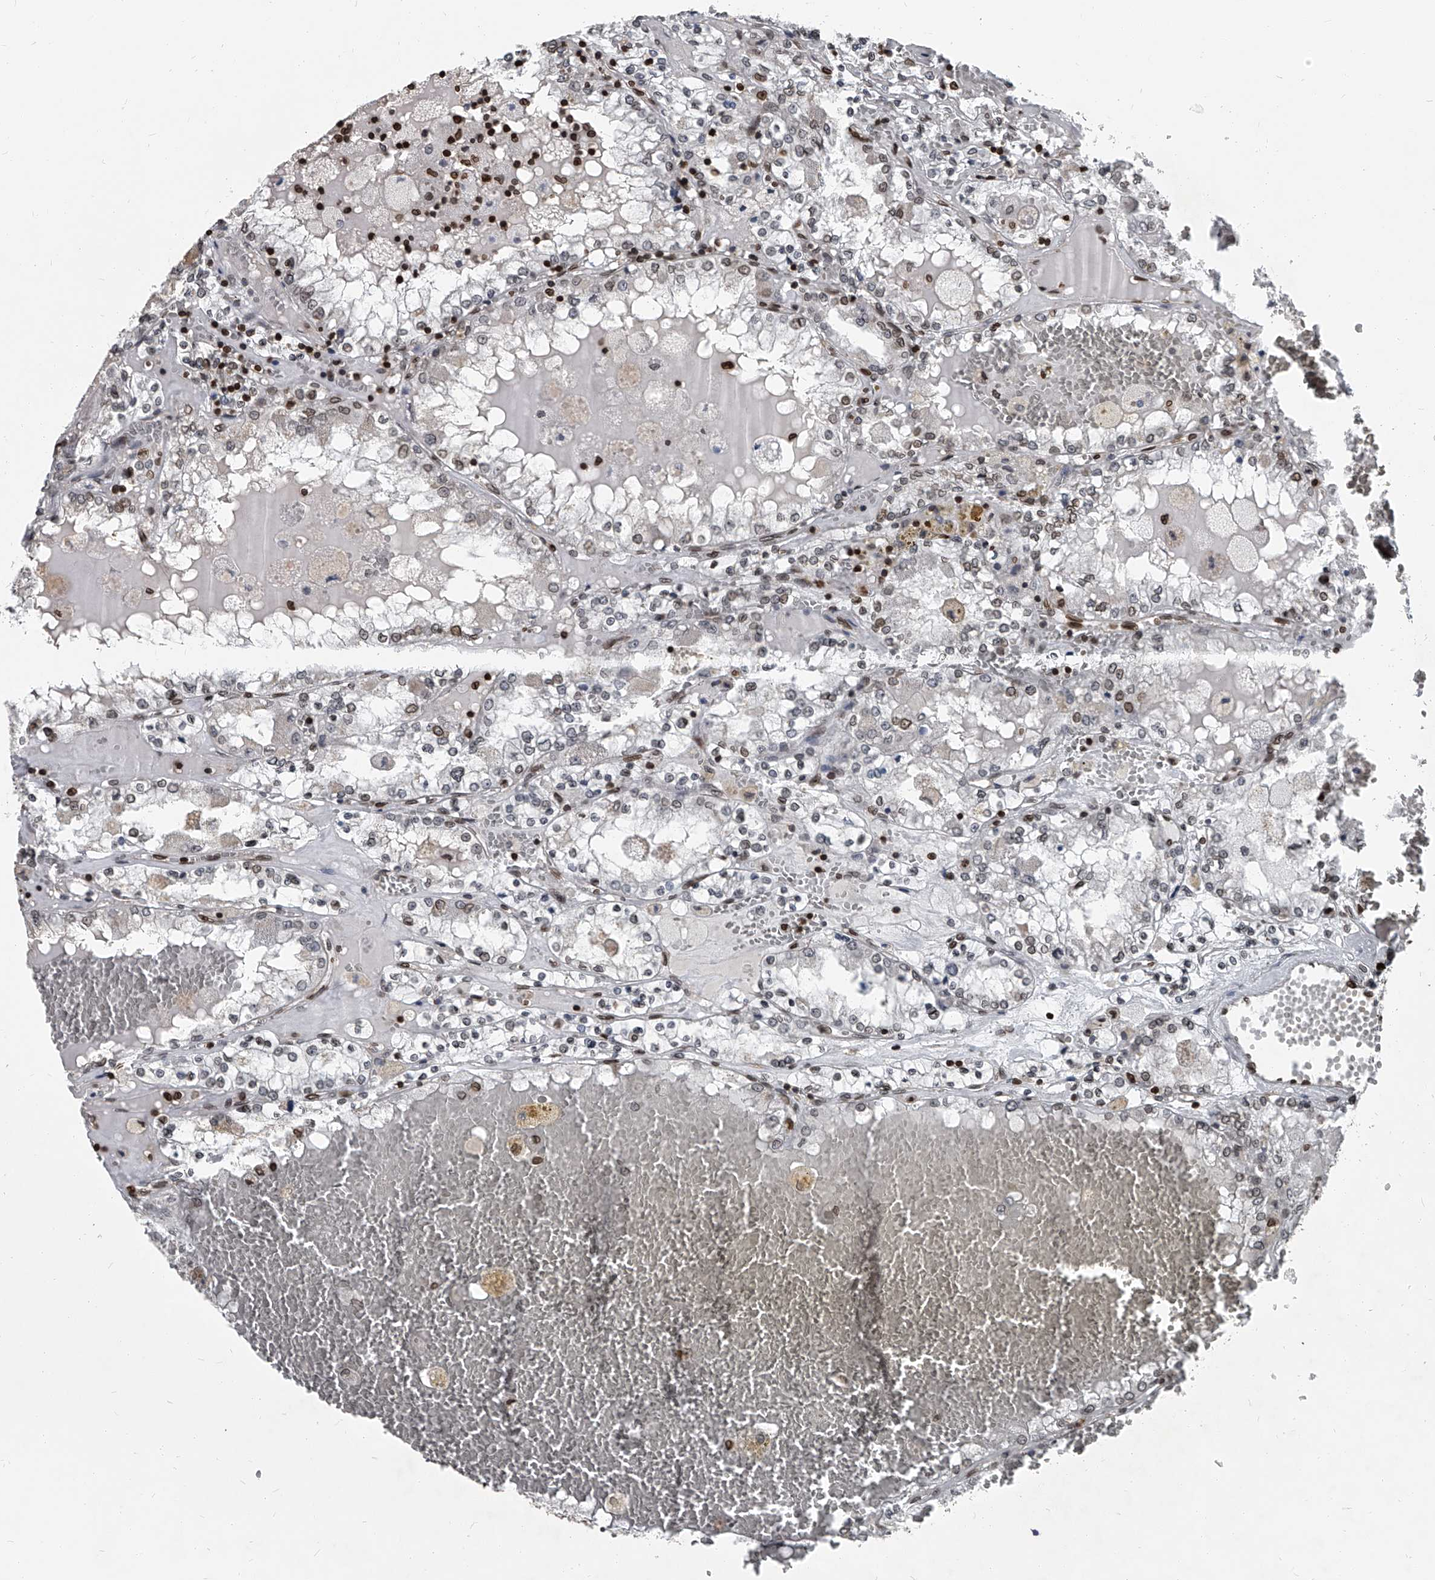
{"staining": {"intensity": "moderate", "quantity": "25%-75%", "location": "cytoplasmic/membranous,nuclear"}, "tissue": "renal cancer", "cell_type": "Tumor cells", "image_type": "cancer", "snomed": [{"axis": "morphology", "description": "Adenocarcinoma, NOS"}, {"axis": "topography", "description": "Kidney"}], "caption": "An immunohistochemistry micrograph of neoplastic tissue is shown. Protein staining in brown highlights moderate cytoplasmic/membranous and nuclear positivity in adenocarcinoma (renal) within tumor cells. (IHC, brightfield microscopy, high magnification).", "gene": "PHF20", "patient": {"sex": "female", "age": 56}}